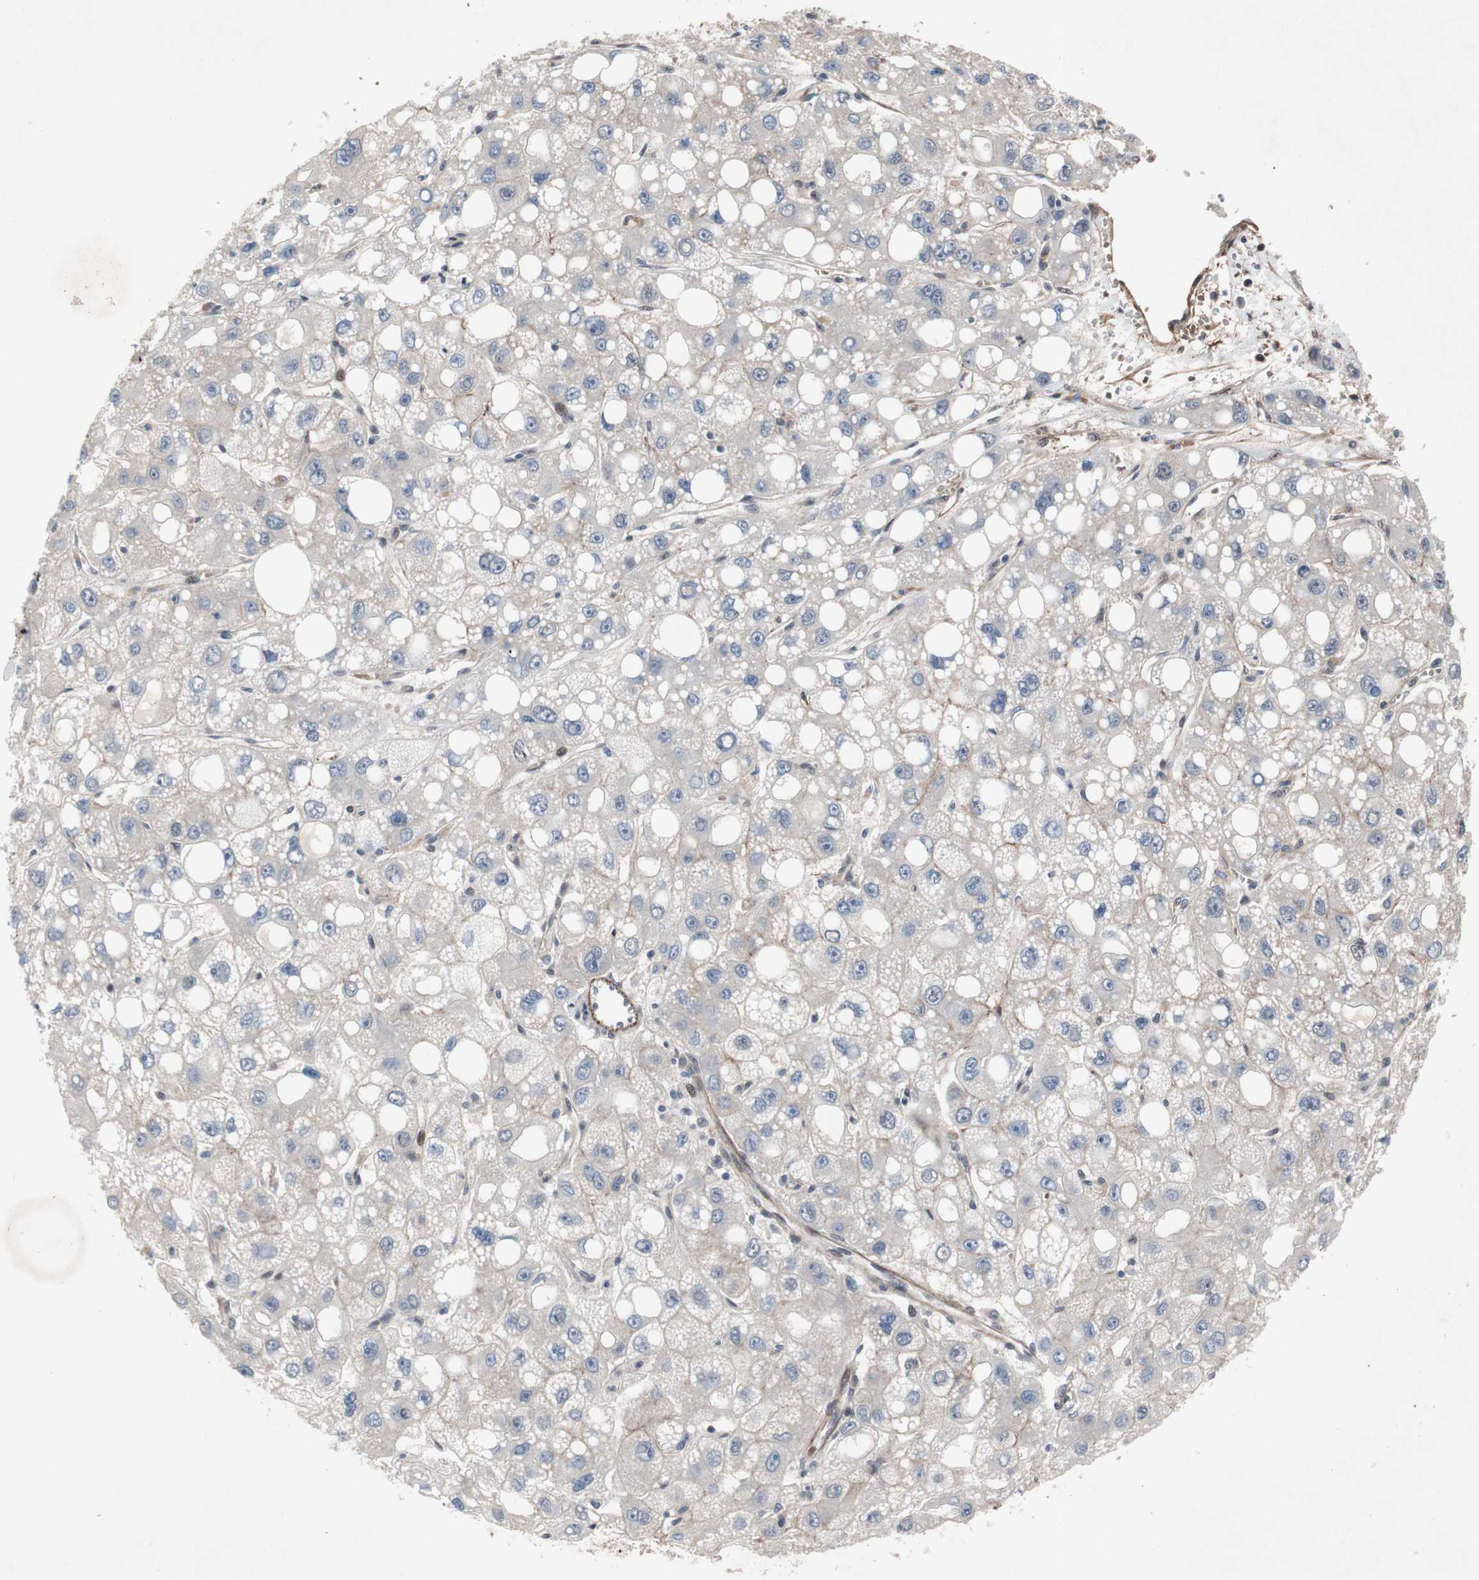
{"staining": {"intensity": "negative", "quantity": "none", "location": "none"}, "tissue": "liver cancer", "cell_type": "Tumor cells", "image_type": "cancer", "snomed": [{"axis": "morphology", "description": "Carcinoma, Hepatocellular, NOS"}, {"axis": "topography", "description": "Liver"}], "caption": "Human liver cancer (hepatocellular carcinoma) stained for a protein using immunohistochemistry demonstrates no staining in tumor cells.", "gene": "SOX7", "patient": {"sex": "male", "age": 55}}